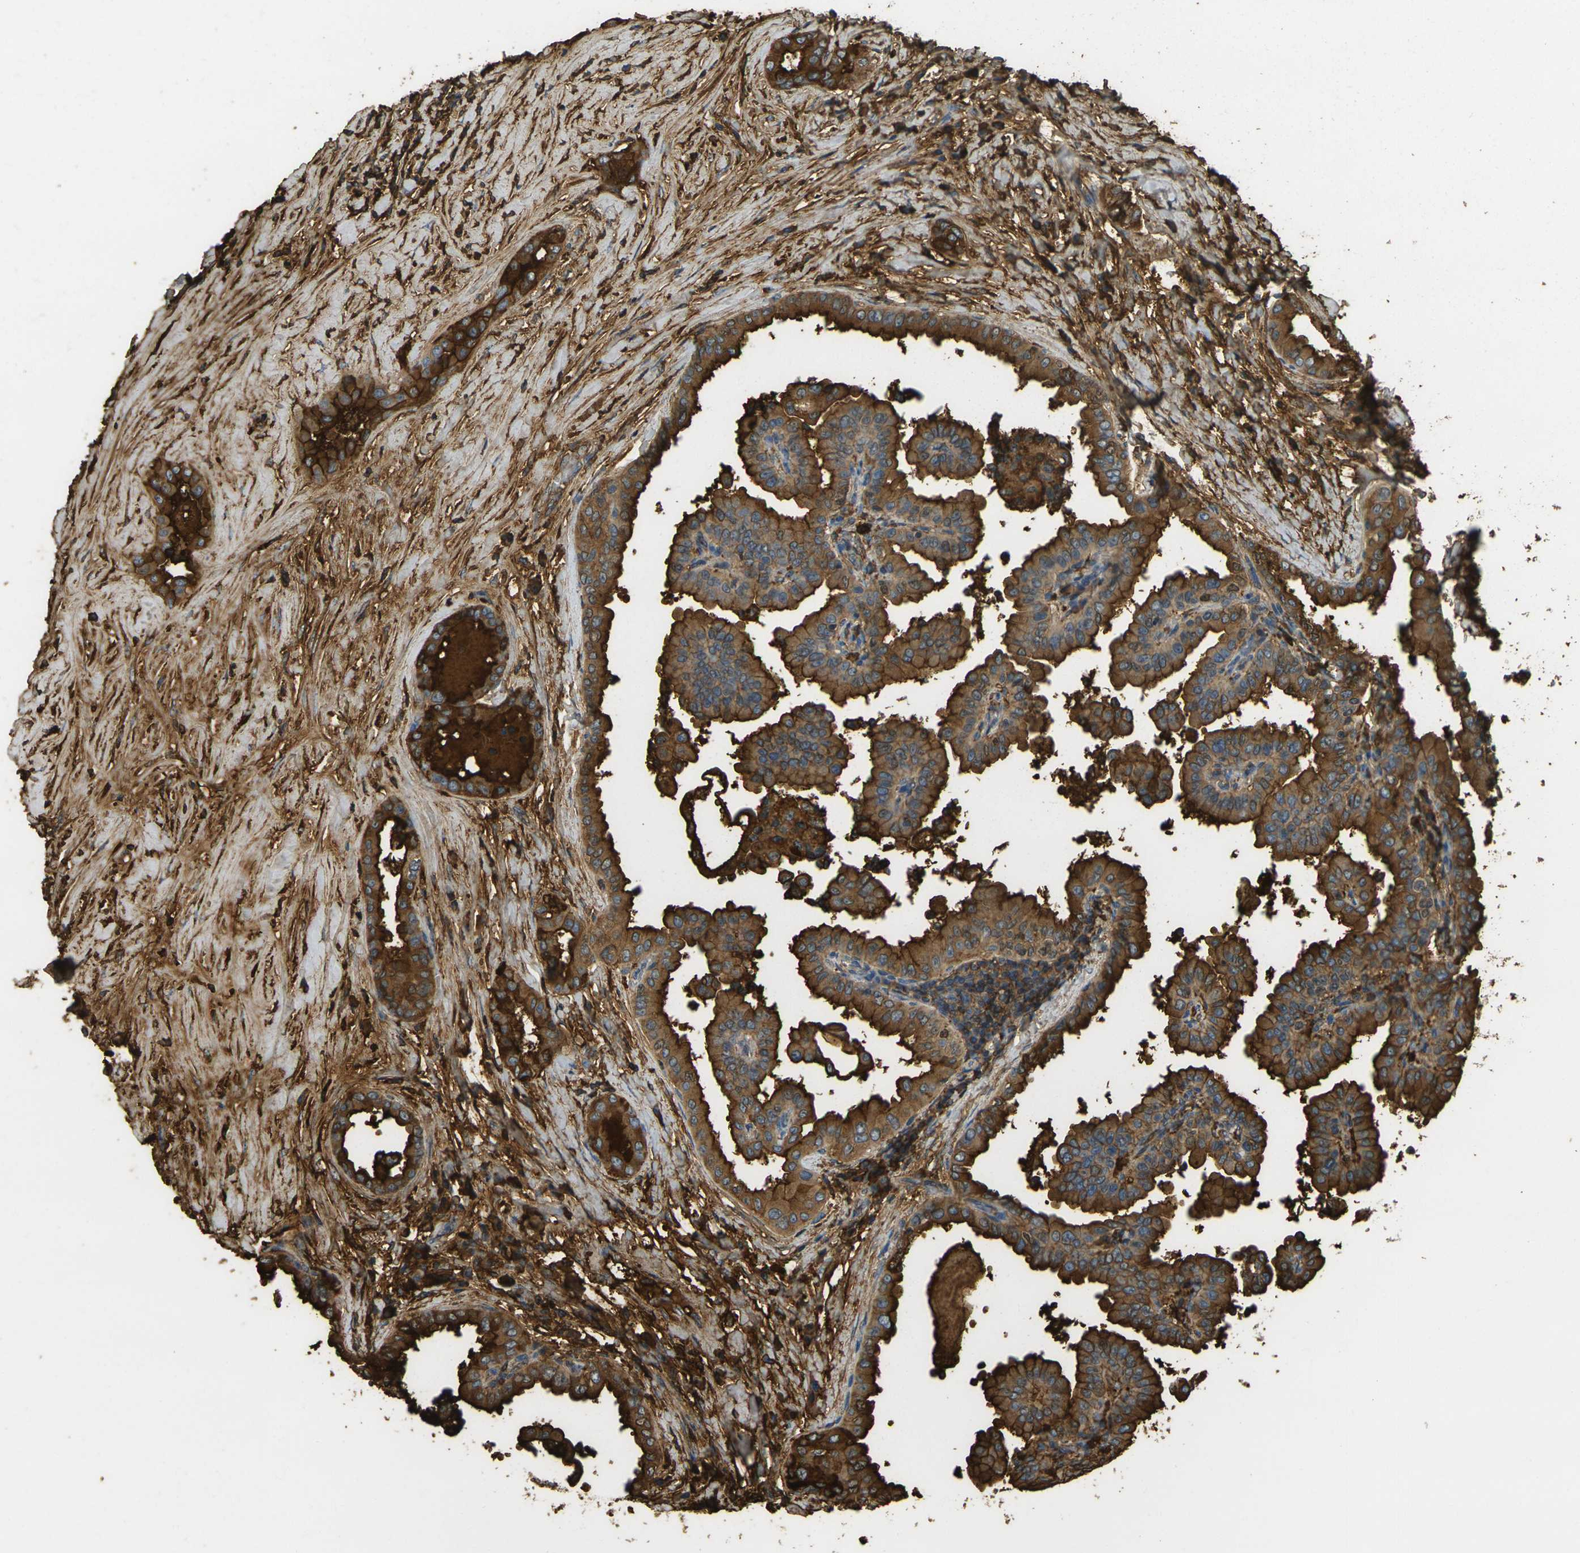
{"staining": {"intensity": "strong", "quantity": ">75%", "location": "cytoplasmic/membranous"}, "tissue": "thyroid cancer", "cell_type": "Tumor cells", "image_type": "cancer", "snomed": [{"axis": "morphology", "description": "Papillary adenocarcinoma, NOS"}, {"axis": "topography", "description": "Thyroid gland"}], "caption": "Thyroid papillary adenocarcinoma was stained to show a protein in brown. There is high levels of strong cytoplasmic/membranous staining in approximately >75% of tumor cells.", "gene": "PLCD1", "patient": {"sex": "male", "age": 33}}